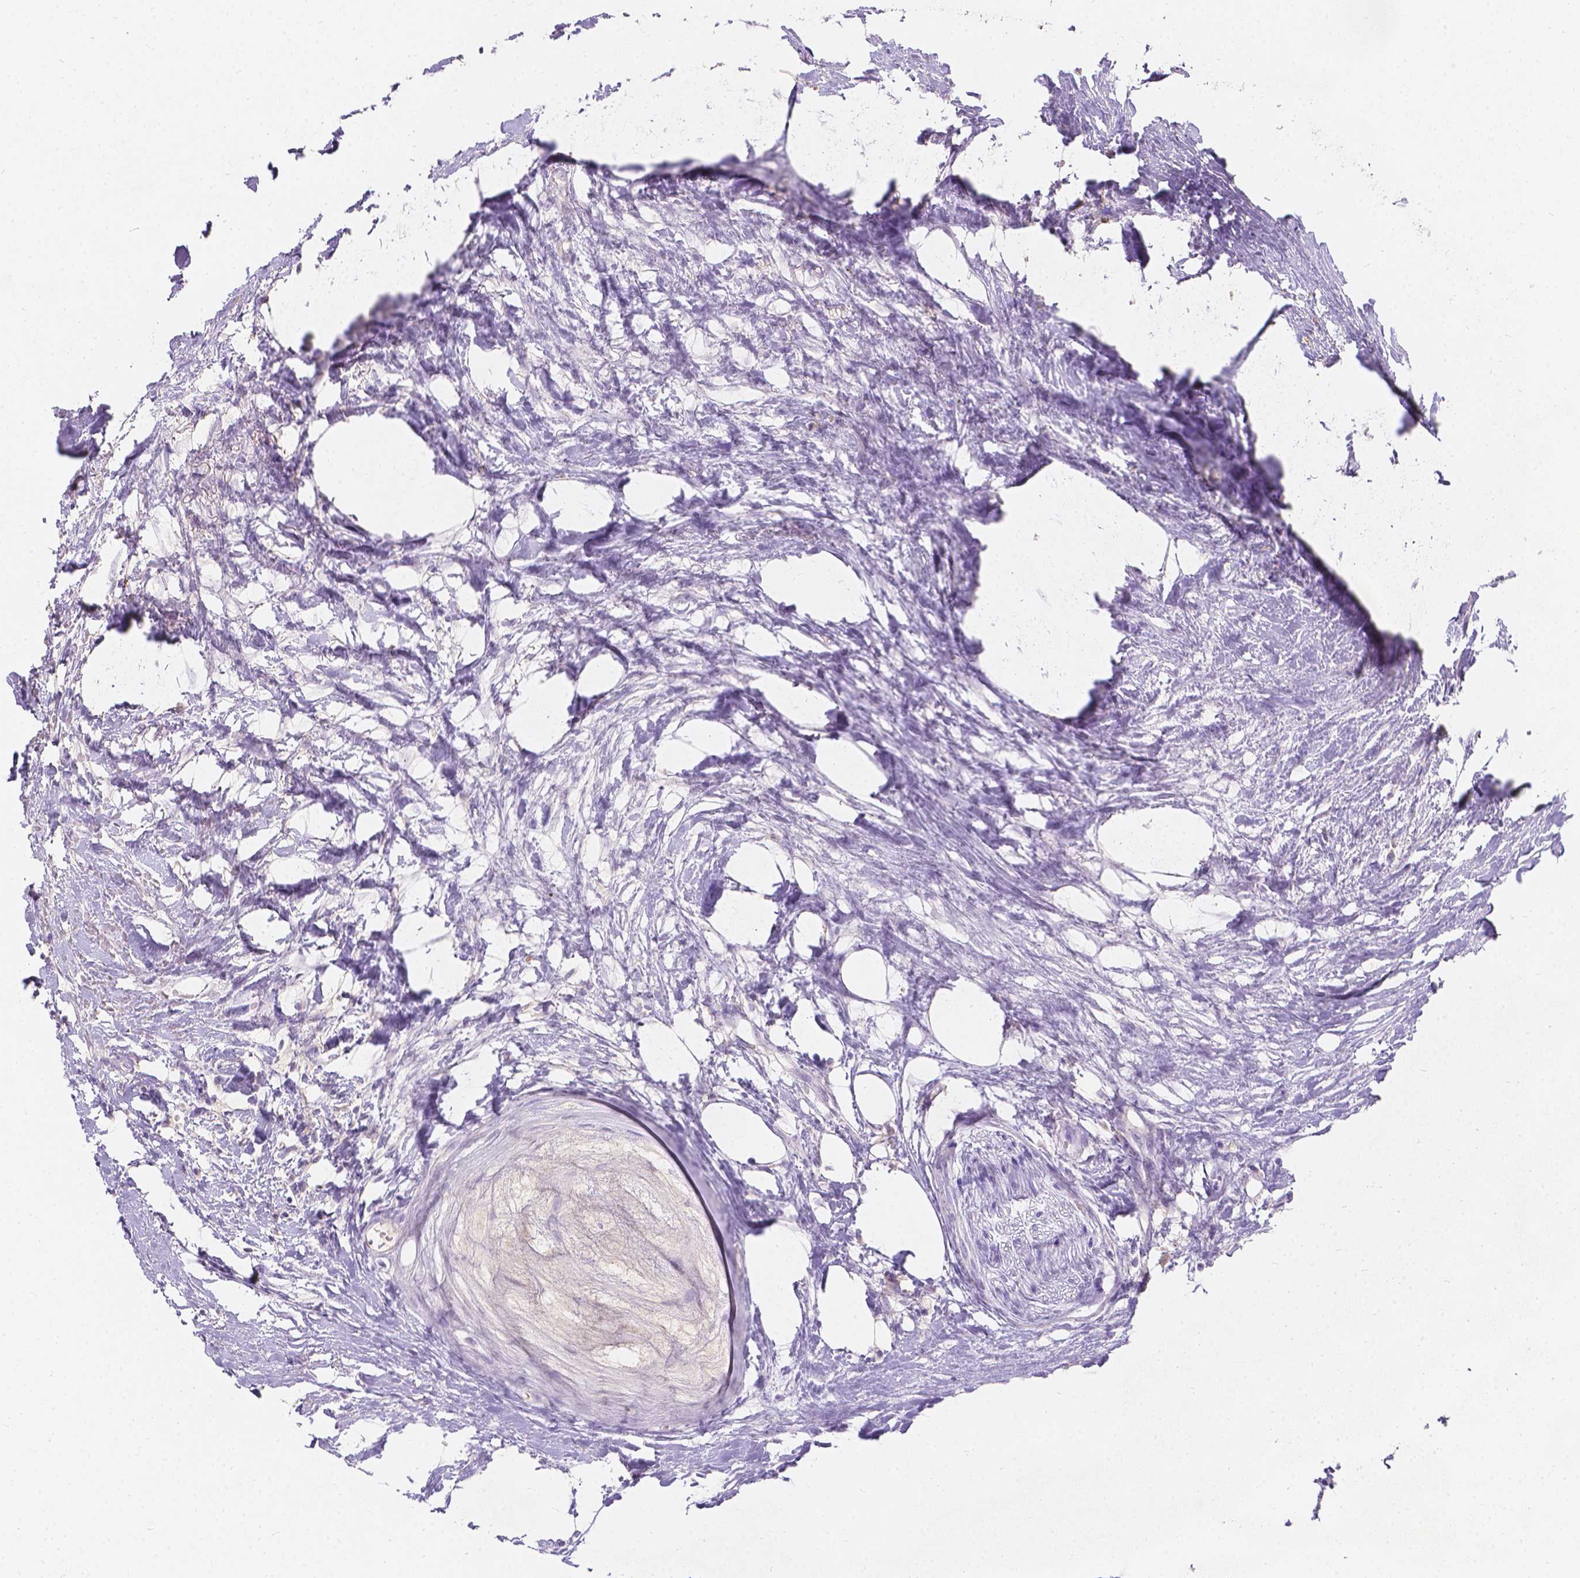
{"staining": {"intensity": "strong", "quantity": "25%-75%", "location": "cytoplasmic/membranous"}, "tissue": "colorectal cancer", "cell_type": "Tumor cells", "image_type": "cancer", "snomed": [{"axis": "morphology", "description": "Adenocarcinoma, NOS"}, {"axis": "topography", "description": "Colon"}, {"axis": "topography", "description": "Rectum"}], "caption": "Strong cytoplasmic/membranous positivity is appreciated in approximately 25%-75% of tumor cells in adenocarcinoma (colorectal).", "gene": "GAL3ST2", "patient": {"sex": "male", "age": 57}}